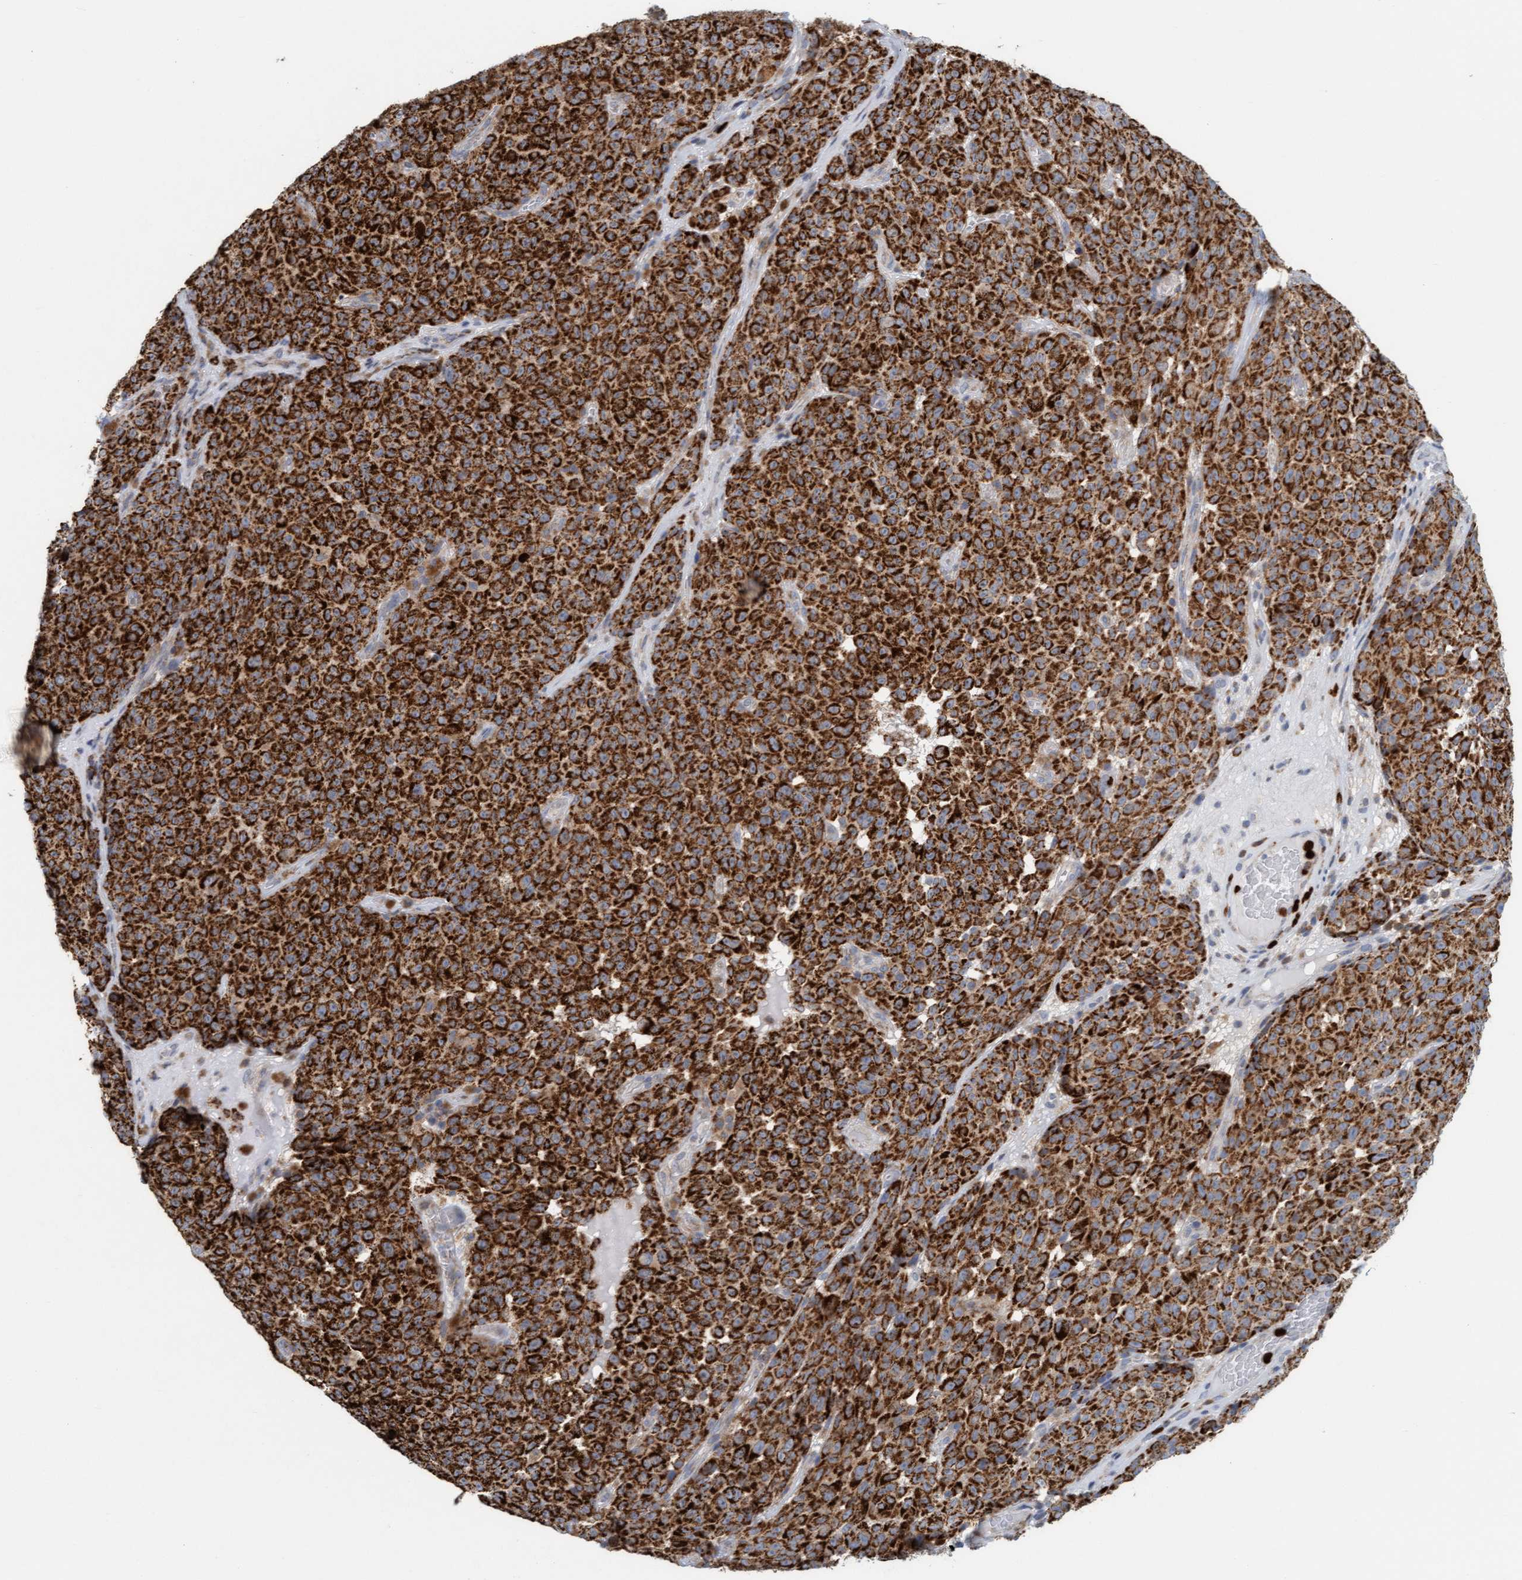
{"staining": {"intensity": "strong", "quantity": ">75%", "location": "cytoplasmic/membranous"}, "tissue": "melanoma", "cell_type": "Tumor cells", "image_type": "cancer", "snomed": [{"axis": "morphology", "description": "Malignant melanoma, NOS"}, {"axis": "topography", "description": "Skin"}], "caption": "DAB (3,3'-diaminobenzidine) immunohistochemical staining of human melanoma displays strong cytoplasmic/membranous protein staining in about >75% of tumor cells.", "gene": "B9D1", "patient": {"sex": "female", "age": 82}}